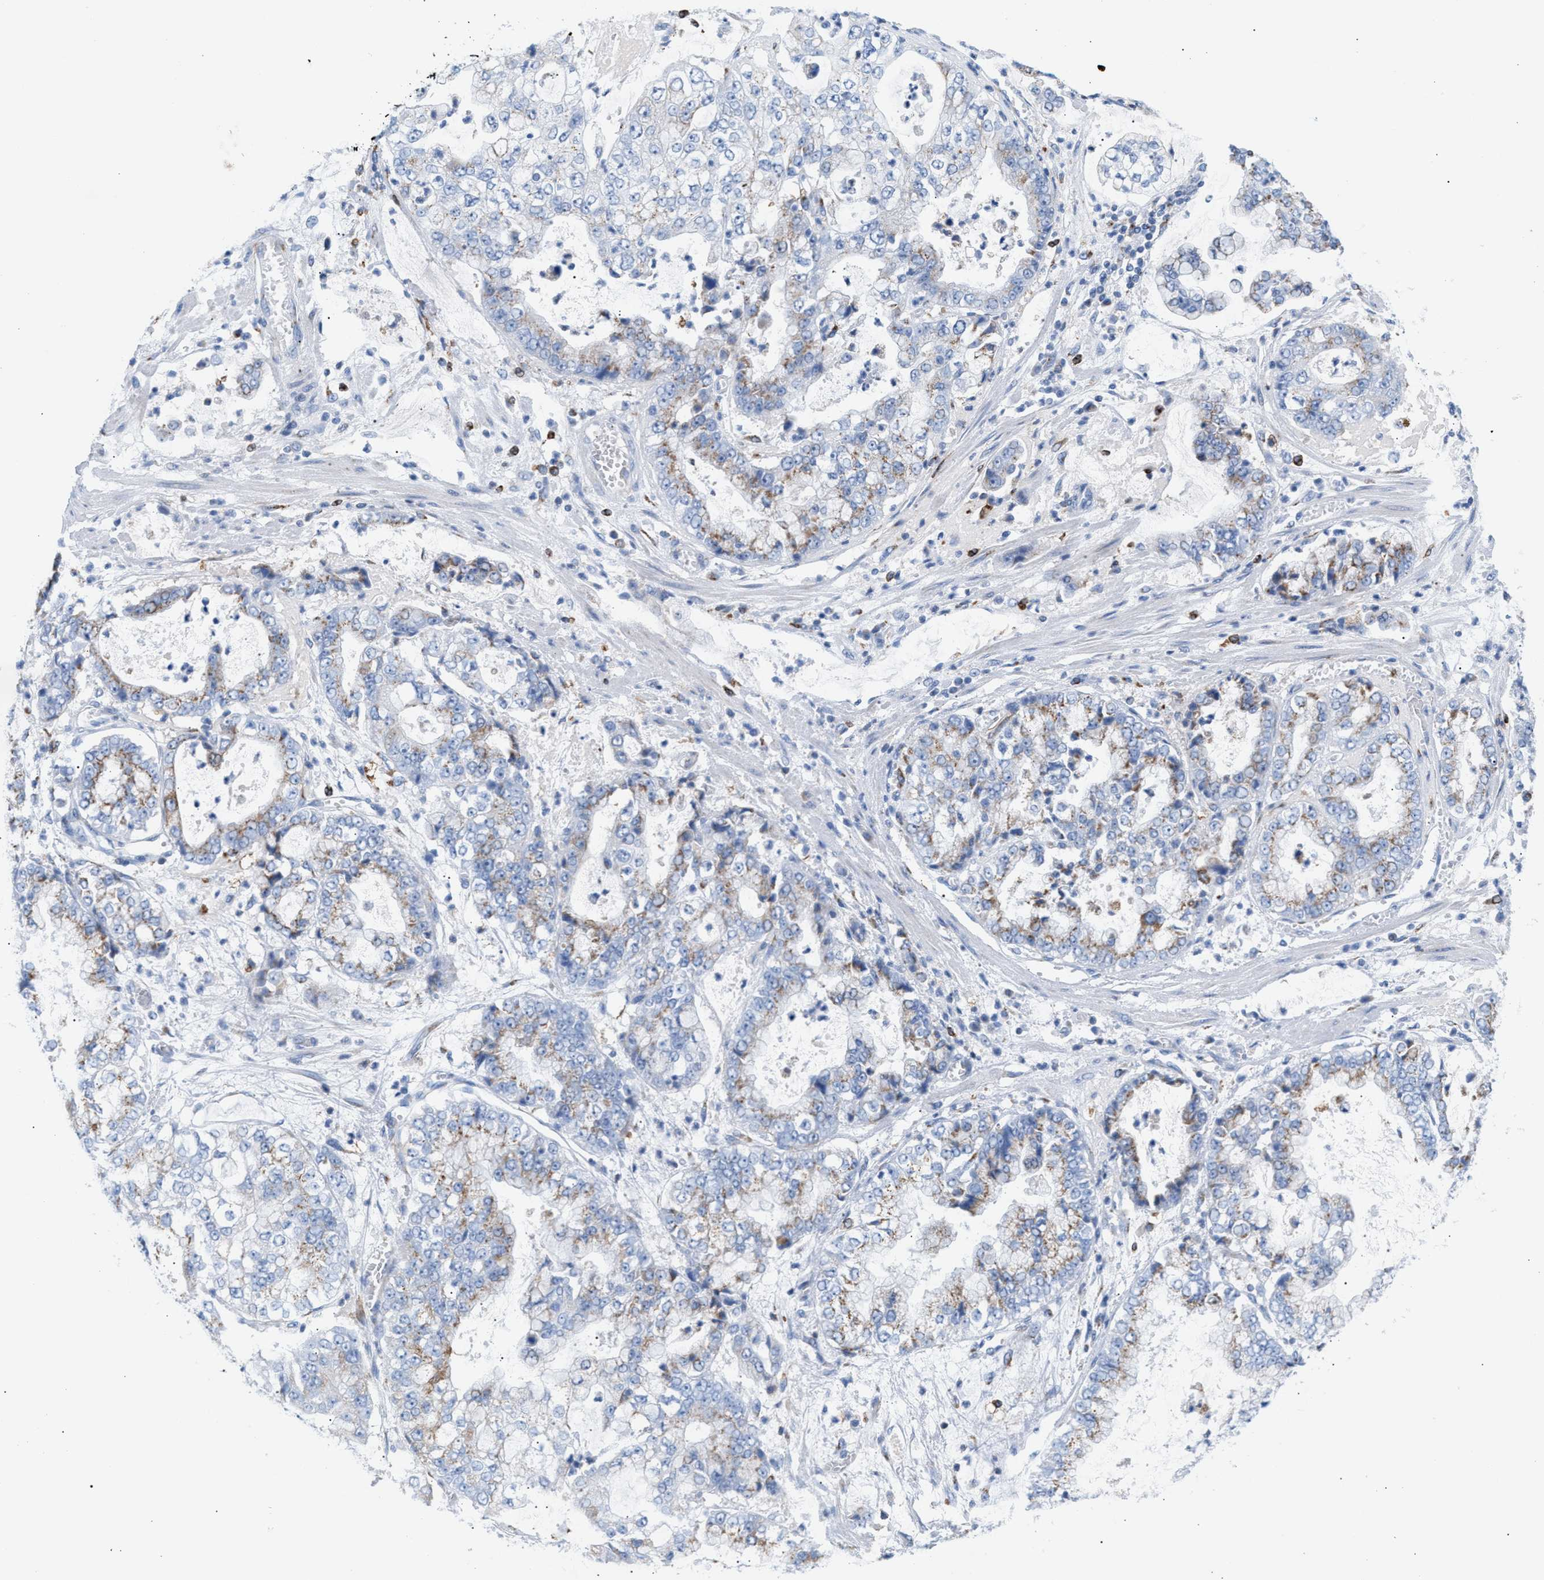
{"staining": {"intensity": "weak", "quantity": "25%-75%", "location": "cytoplasmic/membranous"}, "tissue": "stomach cancer", "cell_type": "Tumor cells", "image_type": "cancer", "snomed": [{"axis": "morphology", "description": "Adenocarcinoma, NOS"}, {"axis": "topography", "description": "Stomach"}], "caption": "This is an image of immunohistochemistry (IHC) staining of stomach cancer, which shows weak staining in the cytoplasmic/membranous of tumor cells.", "gene": "TACC3", "patient": {"sex": "male", "age": 76}}